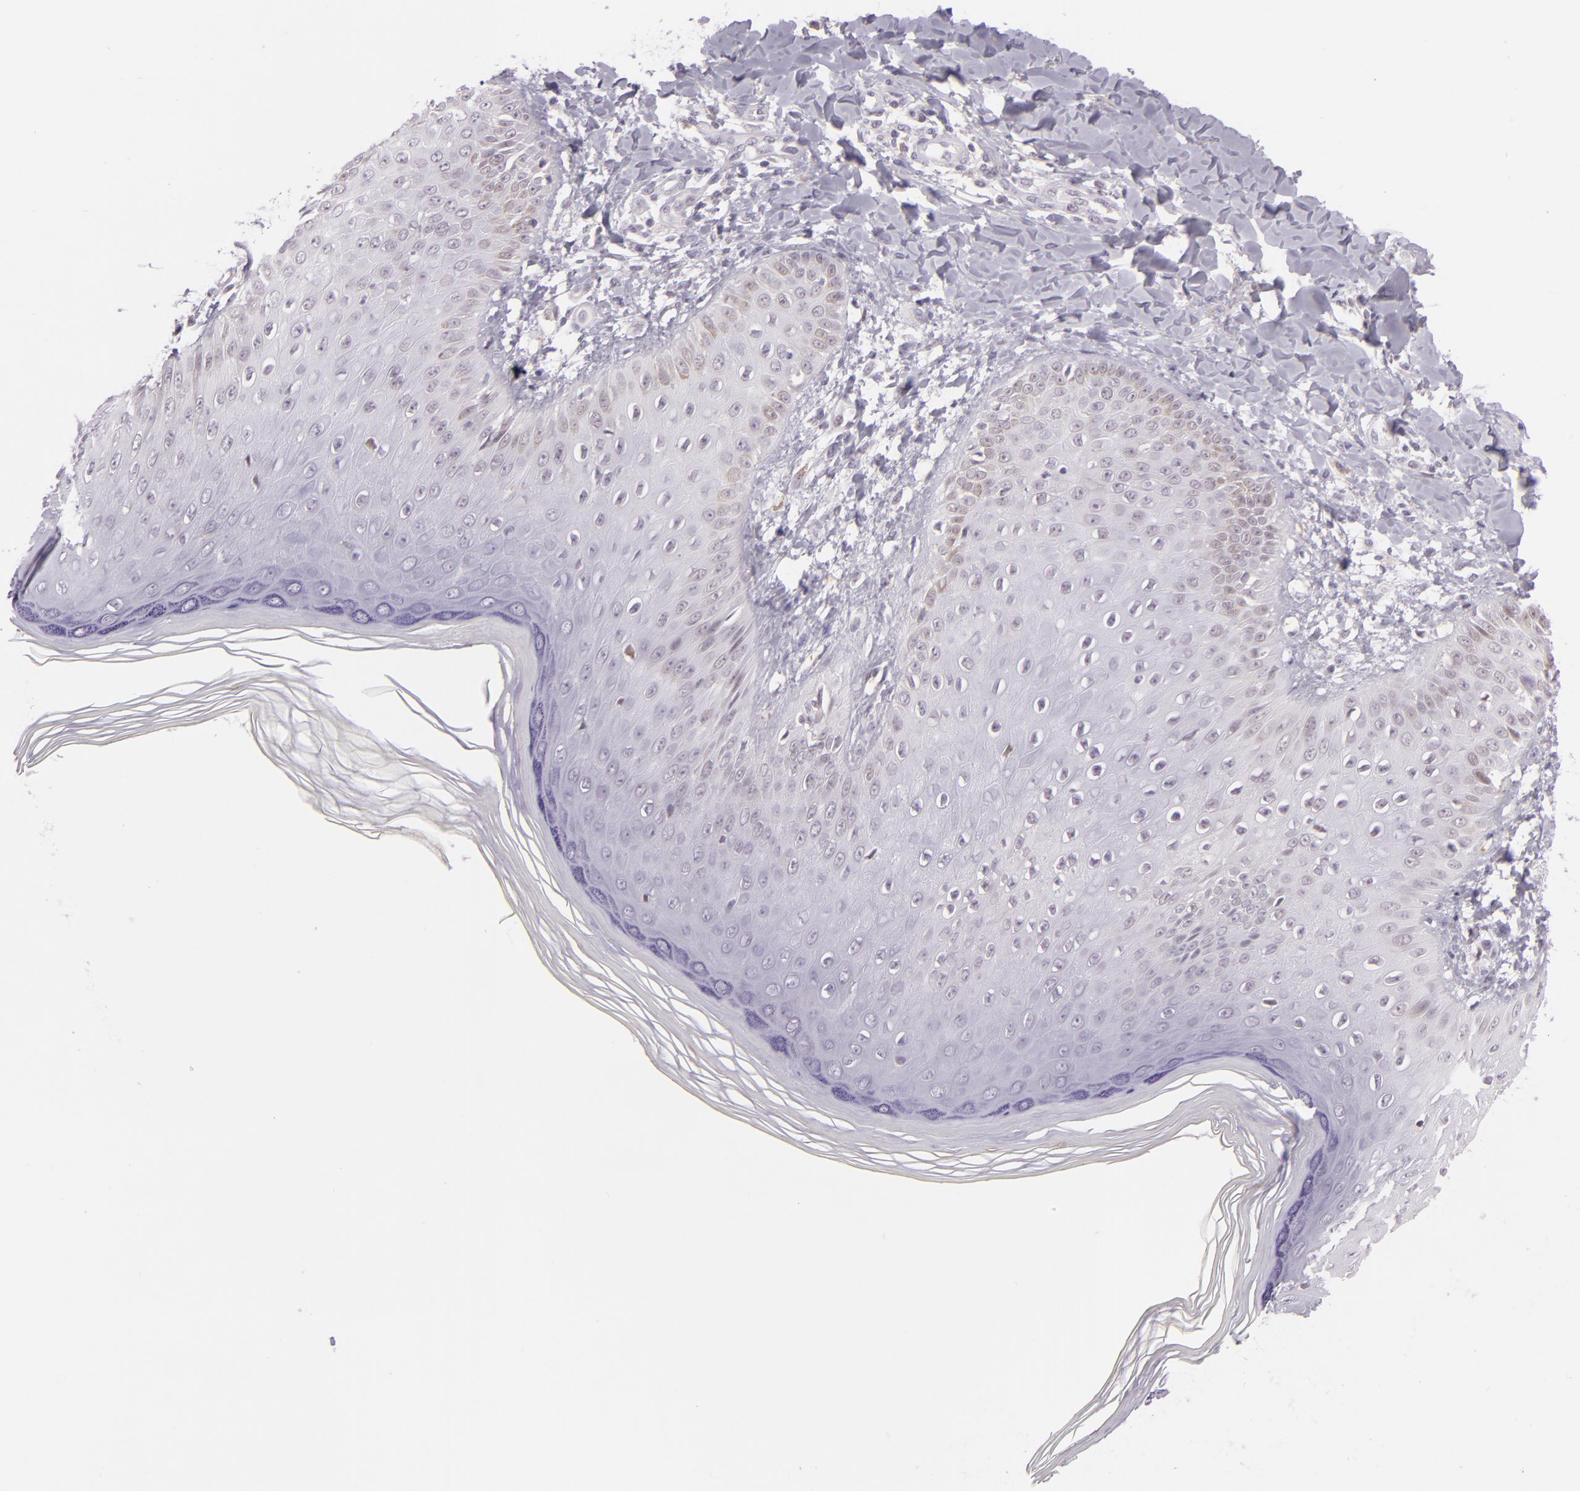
{"staining": {"intensity": "weak", "quantity": "<25%", "location": "nuclear"}, "tissue": "skin", "cell_type": "Epidermal cells", "image_type": "normal", "snomed": [{"axis": "morphology", "description": "Normal tissue, NOS"}, {"axis": "morphology", "description": "Inflammation, NOS"}, {"axis": "topography", "description": "Soft tissue"}, {"axis": "topography", "description": "Anal"}], "caption": "High magnification brightfield microscopy of benign skin stained with DAB (3,3'-diaminobenzidine) (brown) and counterstained with hematoxylin (blue): epidermal cells show no significant positivity.", "gene": "CHEK2", "patient": {"sex": "female", "age": 15}}